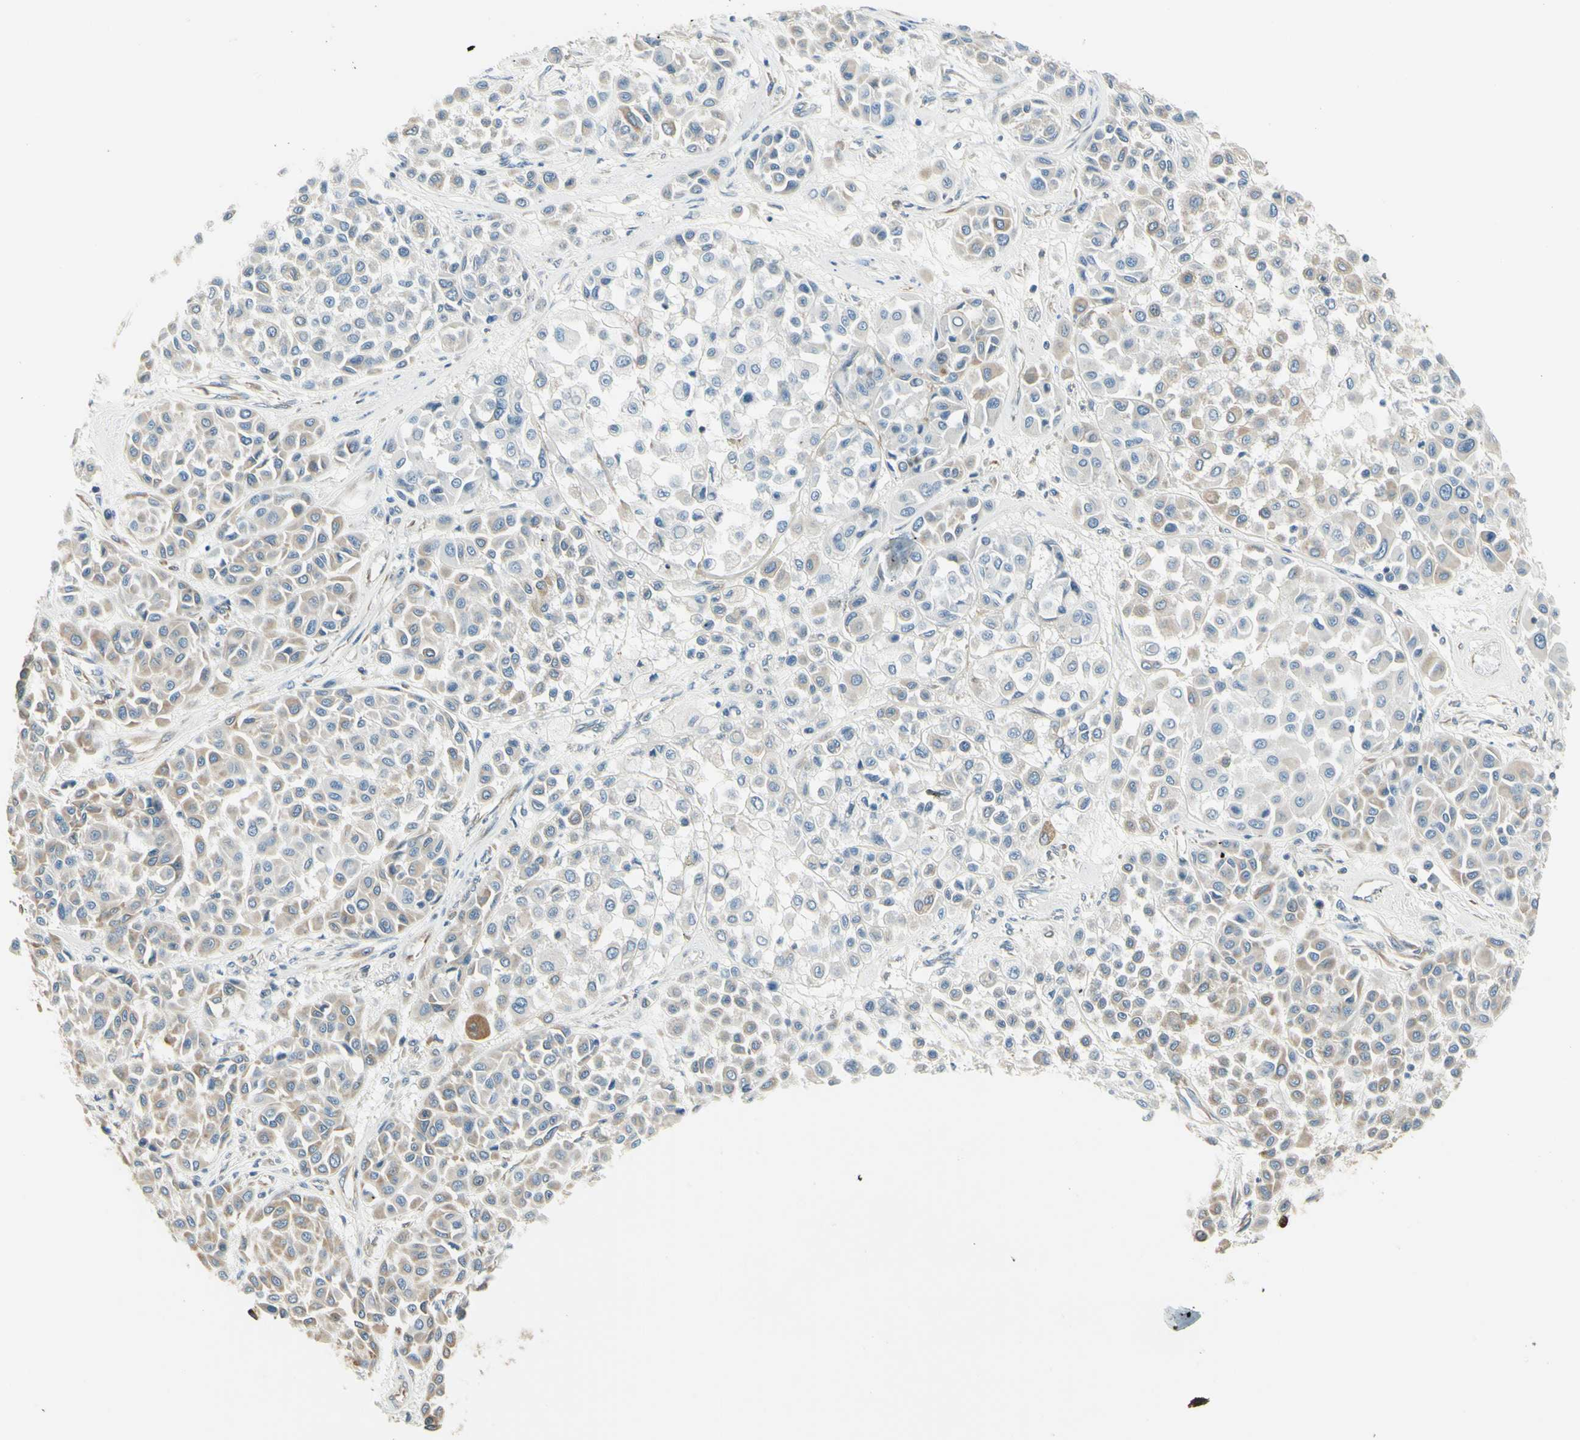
{"staining": {"intensity": "weak", "quantity": "<25%", "location": "cytoplasmic/membranous"}, "tissue": "melanoma", "cell_type": "Tumor cells", "image_type": "cancer", "snomed": [{"axis": "morphology", "description": "Malignant melanoma, Metastatic site"}, {"axis": "topography", "description": "Soft tissue"}], "caption": "Tumor cells are negative for protein expression in human malignant melanoma (metastatic site).", "gene": "IGDCC4", "patient": {"sex": "male", "age": 41}}